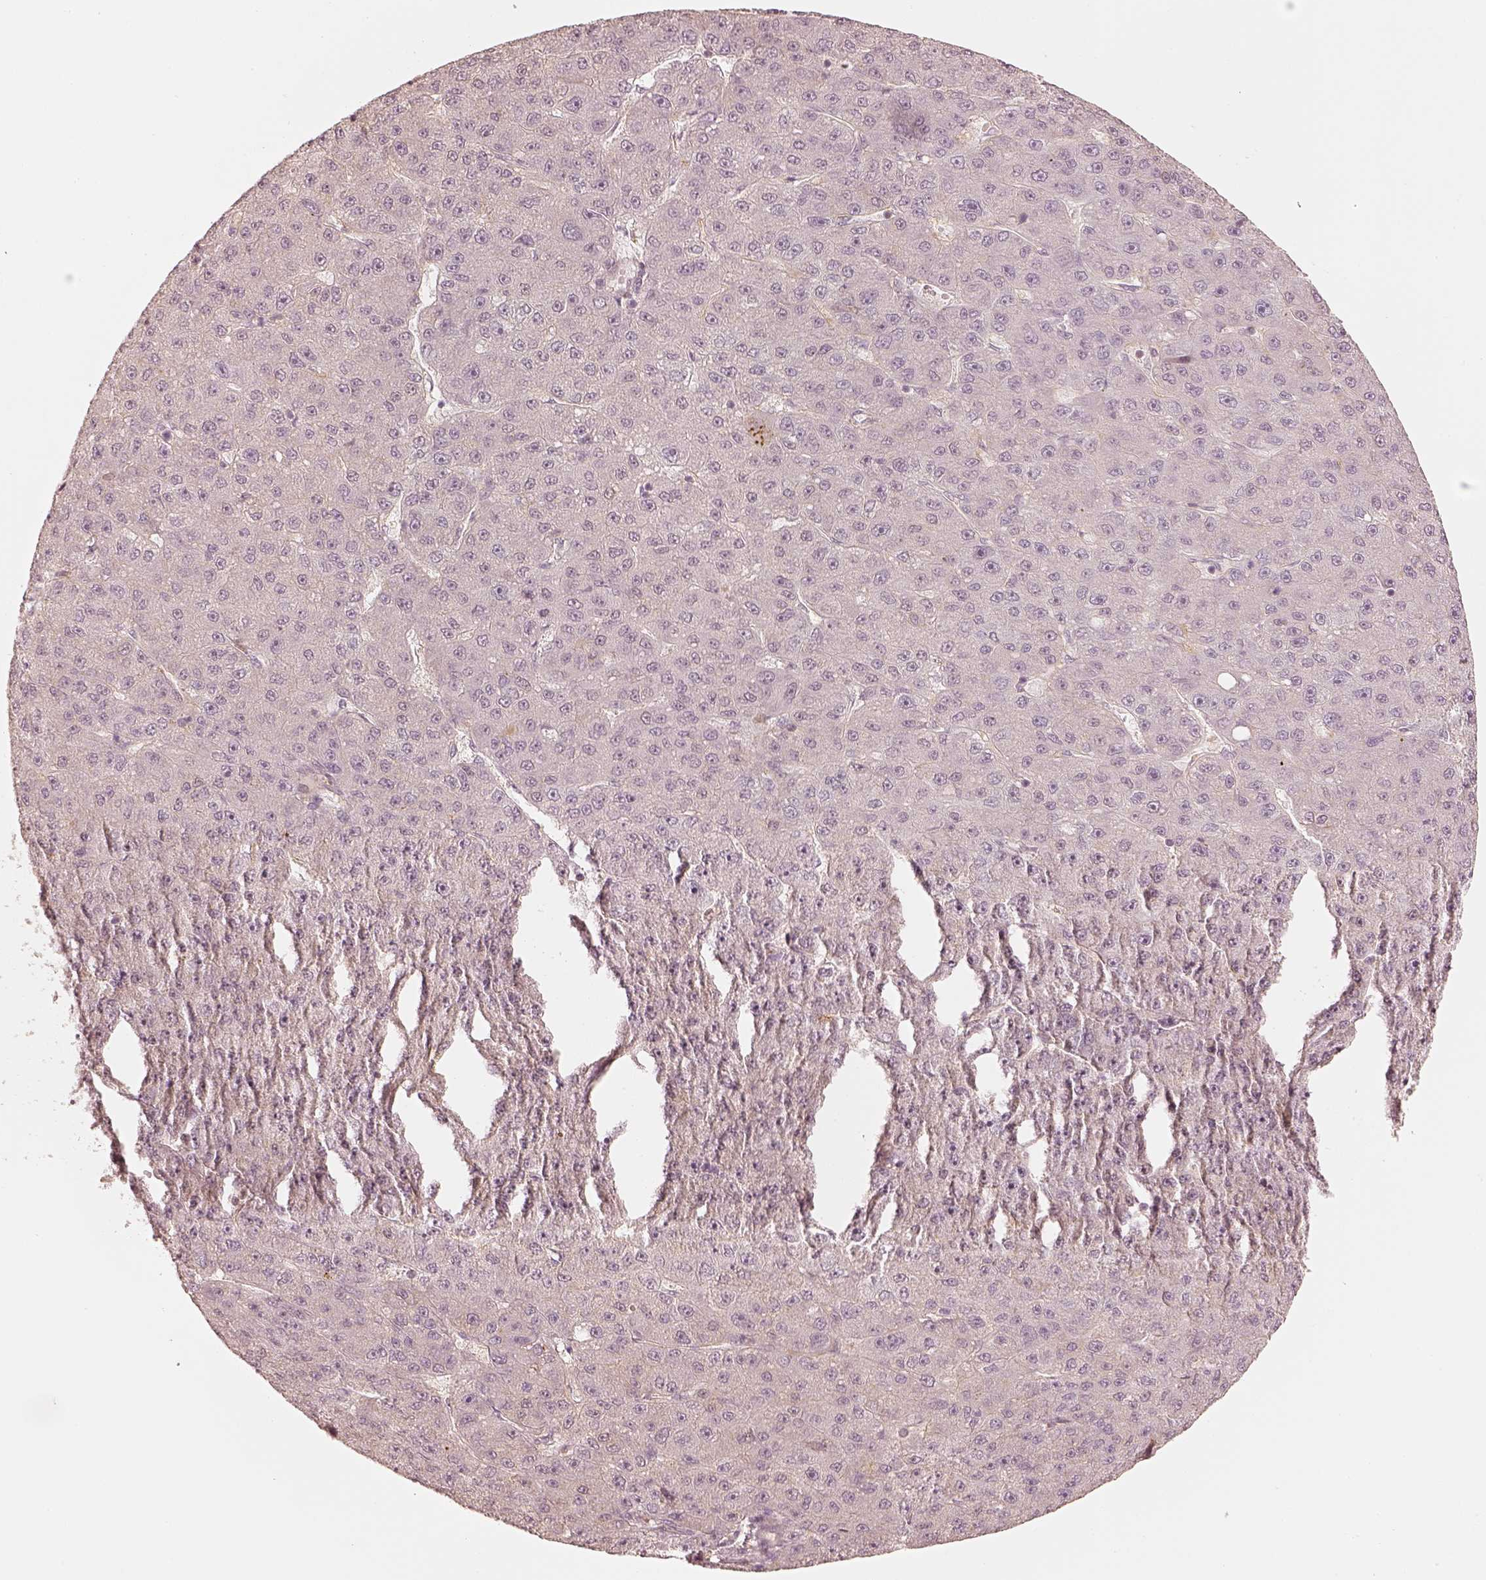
{"staining": {"intensity": "moderate", "quantity": "<25%", "location": "cytoplasmic/membranous"}, "tissue": "liver cancer", "cell_type": "Tumor cells", "image_type": "cancer", "snomed": [{"axis": "morphology", "description": "Carcinoma, Hepatocellular, NOS"}, {"axis": "topography", "description": "Liver"}], "caption": "Protein staining of liver cancer (hepatocellular carcinoma) tissue exhibits moderate cytoplasmic/membranous staining in about <25% of tumor cells.", "gene": "GORASP2", "patient": {"sex": "male", "age": 67}}